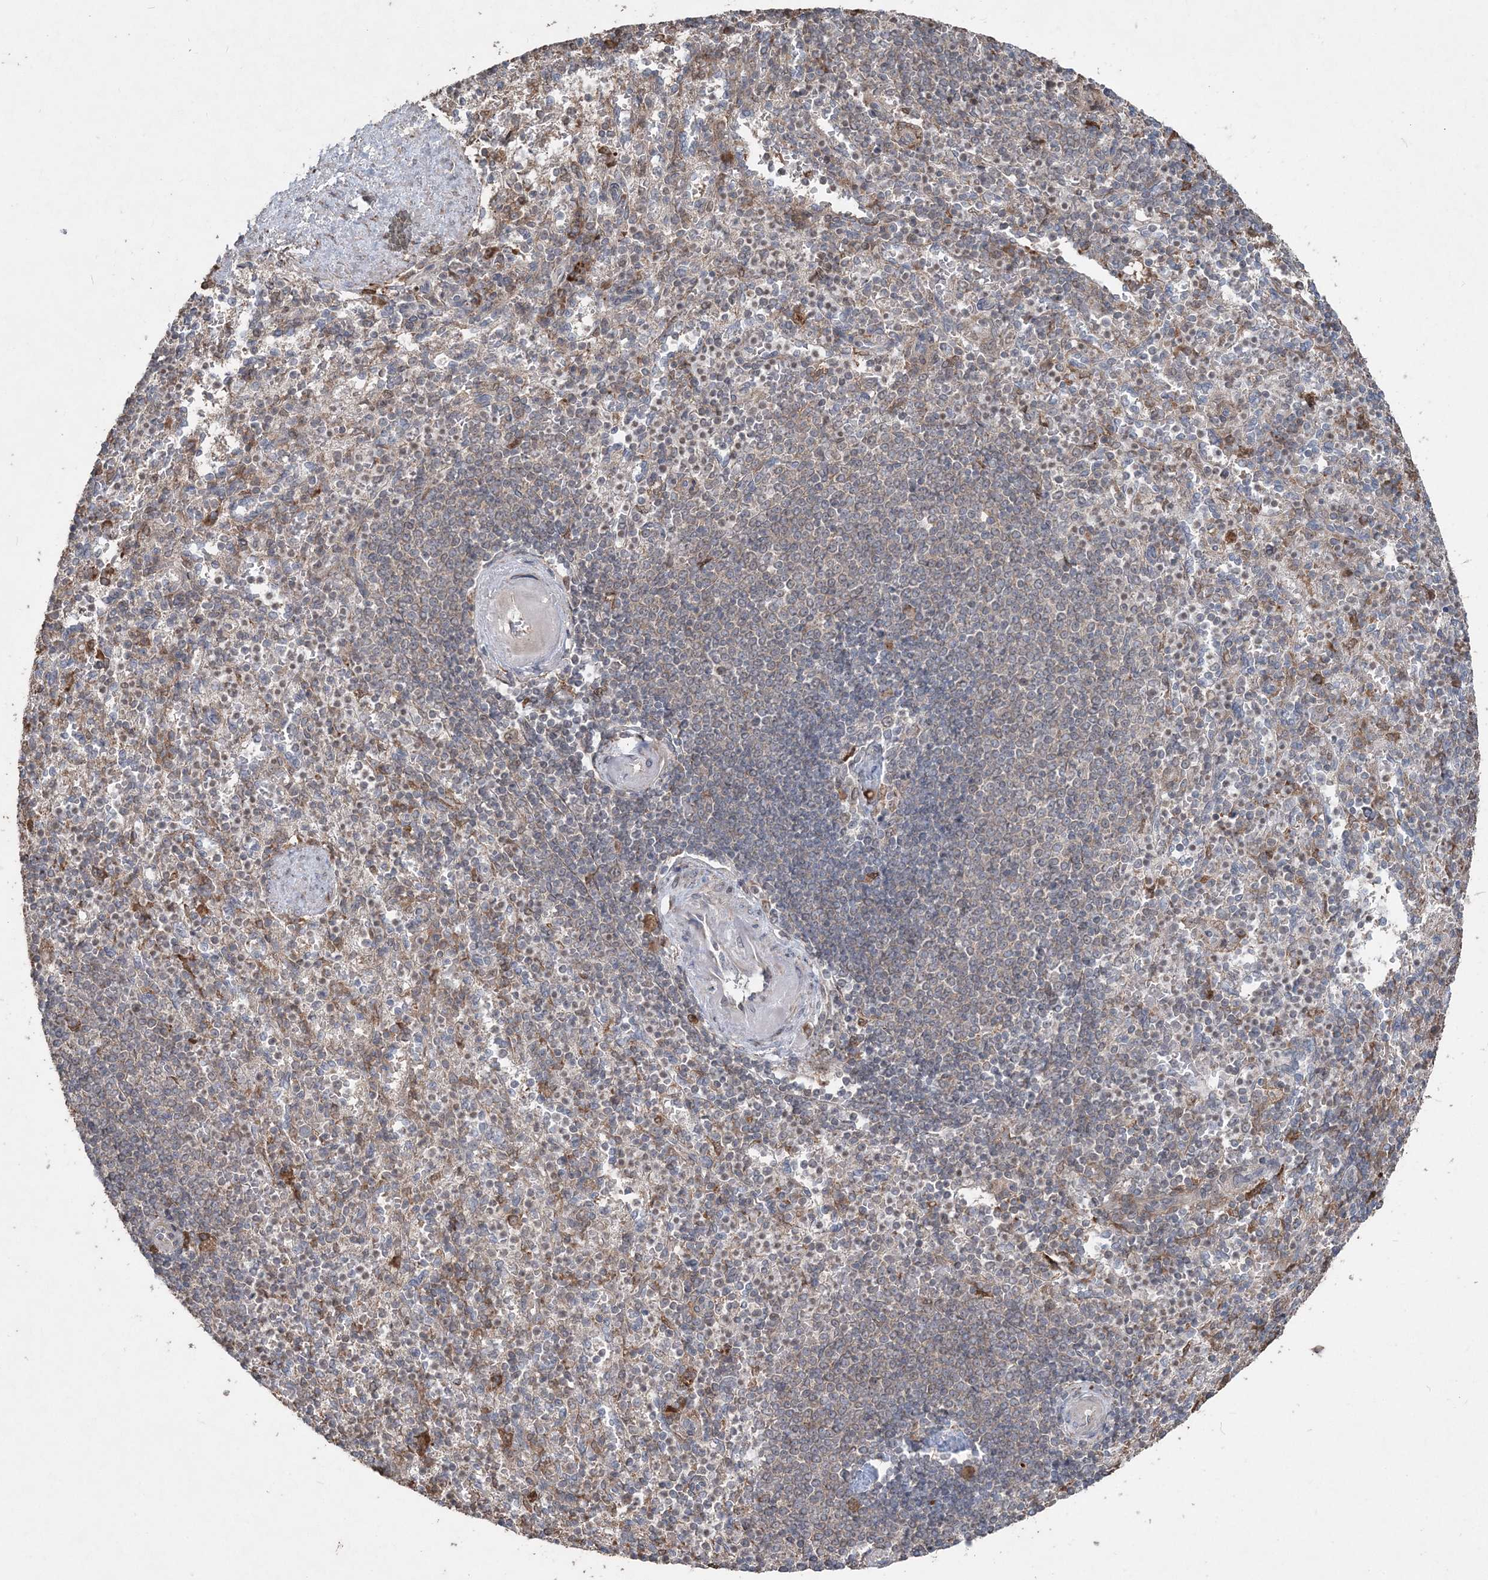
{"staining": {"intensity": "weak", "quantity": "<25%", "location": "cytoplasmic/membranous"}, "tissue": "spleen", "cell_type": "Cells in red pulp", "image_type": "normal", "snomed": [{"axis": "morphology", "description": "Normal tissue, NOS"}, {"axis": "topography", "description": "Spleen"}], "caption": "A high-resolution image shows IHC staining of normal spleen, which demonstrates no significant positivity in cells in red pulp.", "gene": "SLU7", "patient": {"sex": "female", "age": 74}}